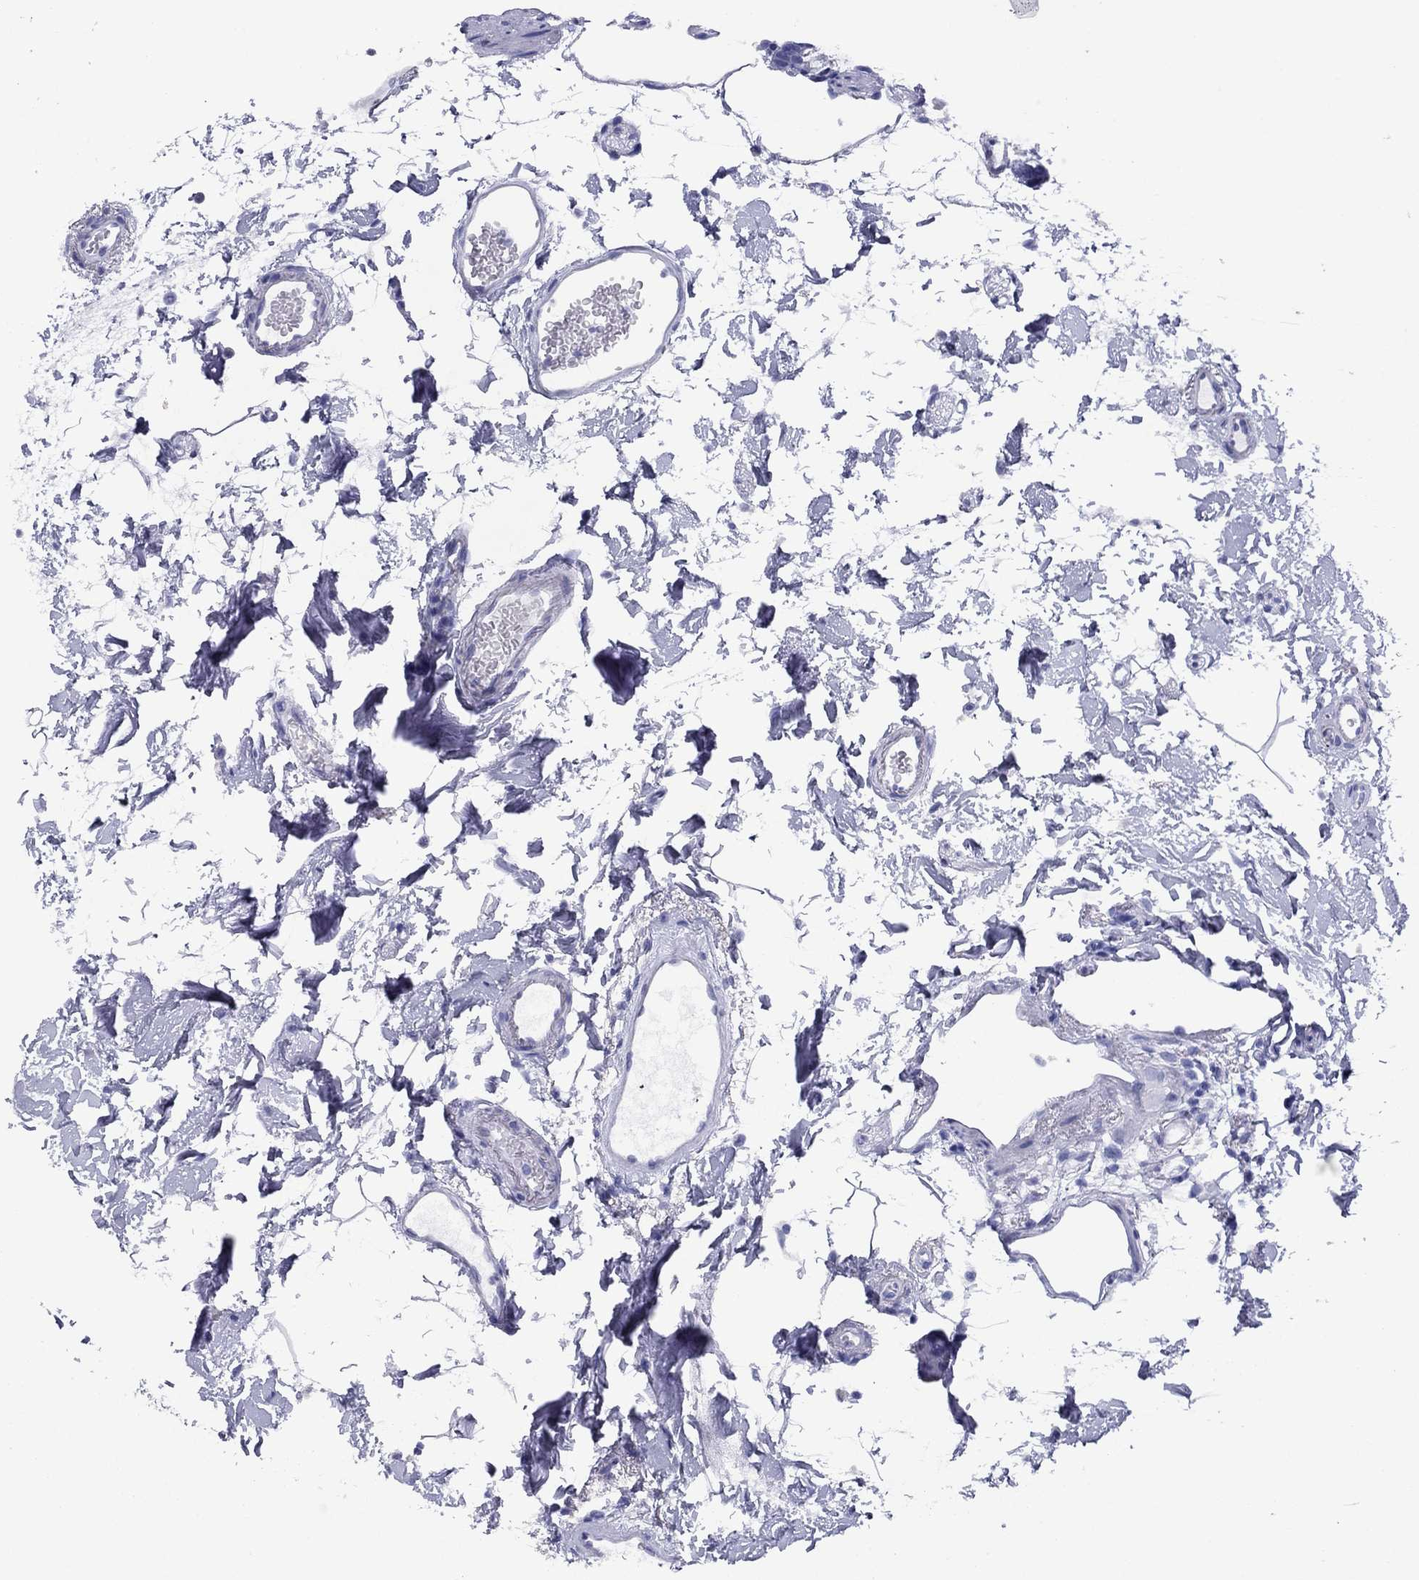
{"staining": {"intensity": "negative", "quantity": "none", "location": "none"}, "tissue": "colon", "cell_type": "Endothelial cells", "image_type": "normal", "snomed": [{"axis": "morphology", "description": "Normal tissue, NOS"}, {"axis": "topography", "description": "Colon"}], "caption": "A histopathology image of colon stained for a protein reveals no brown staining in endothelial cells. Brightfield microscopy of IHC stained with DAB (3,3'-diaminobenzidine) (brown) and hematoxylin (blue), captured at high magnification.", "gene": "TCFL5", "patient": {"sex": "female", "age": 84}}